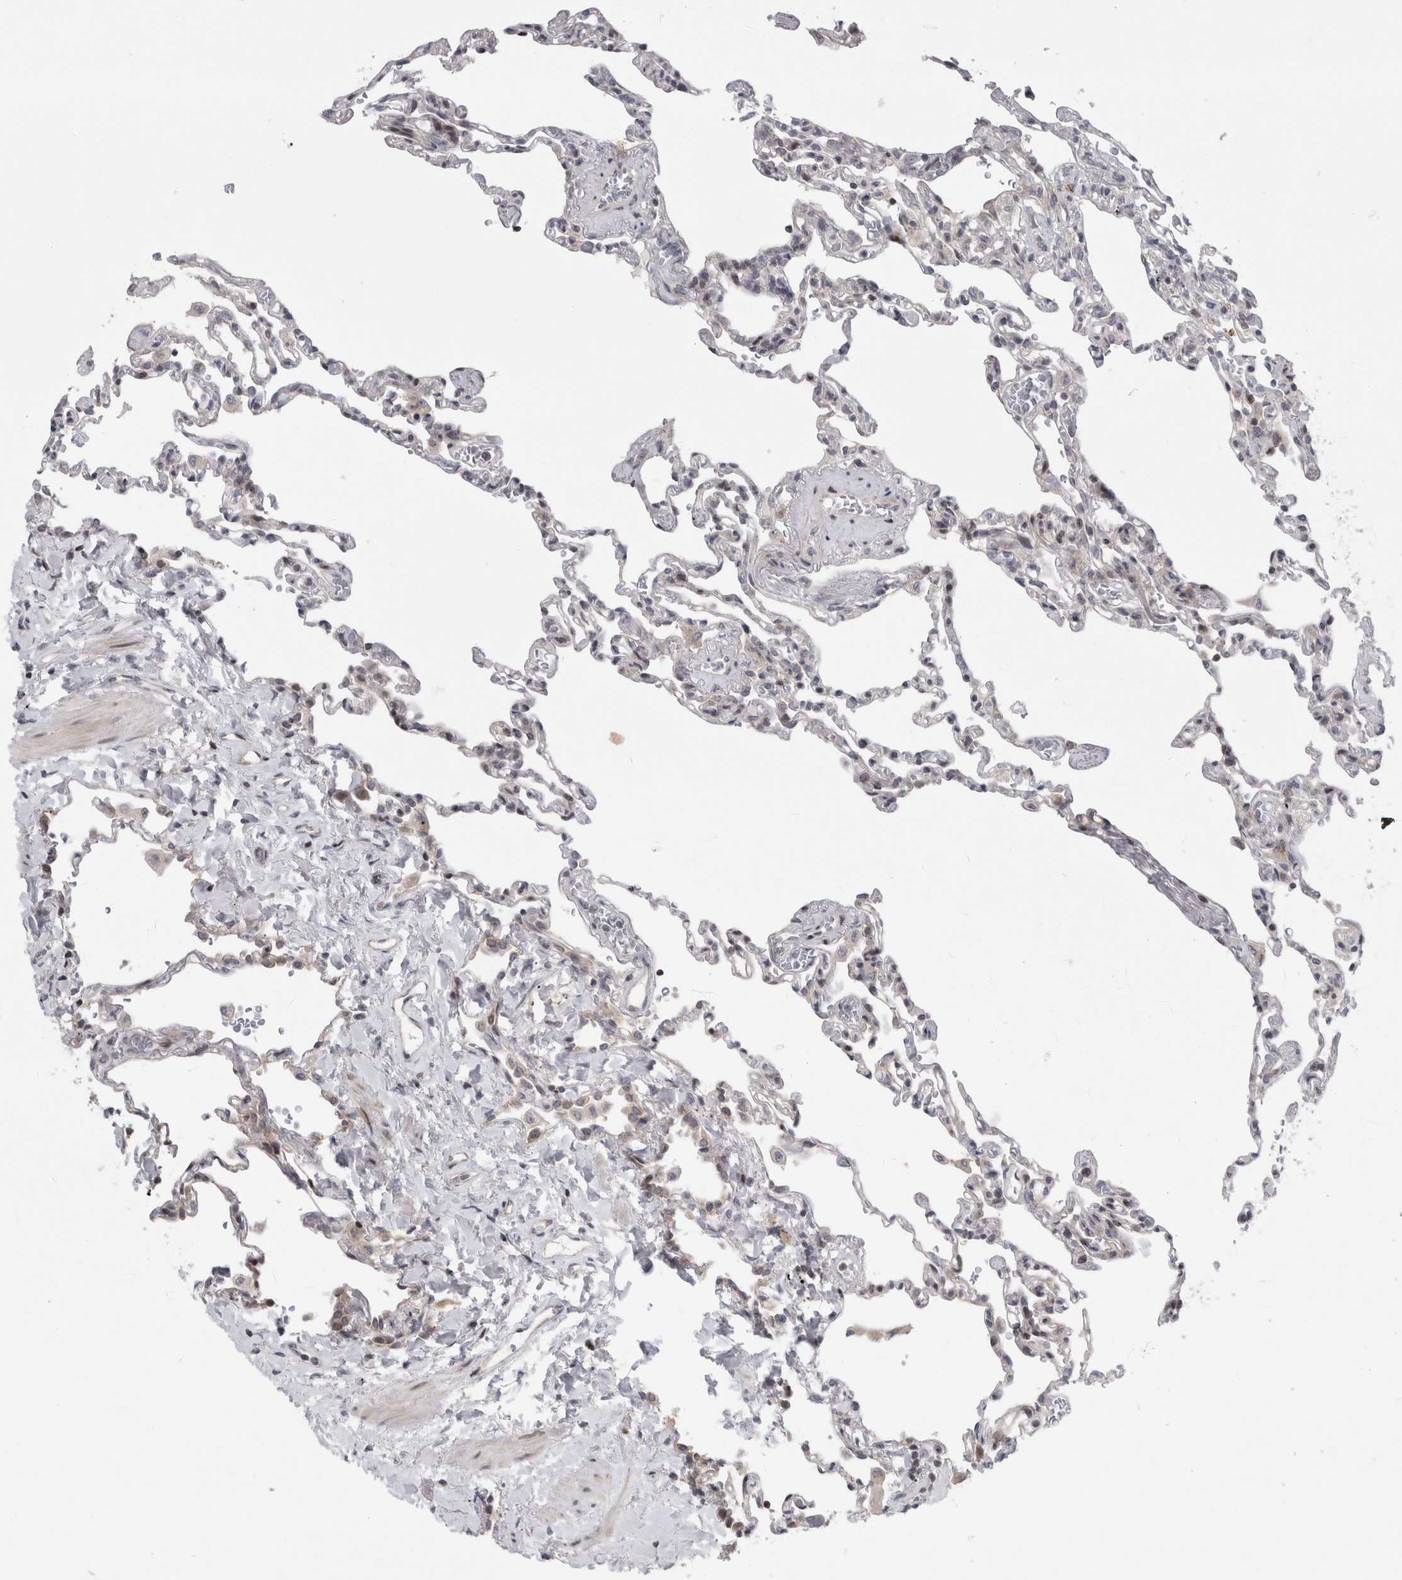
{"staining": {"intensity": "weak", "quantity": "<25%", "location": "cytoplasmic/membranous"}, "tissue": "lung", "cell_type": "Alveolar cells", "image_type": "normal", "snomed": [{"axis": "morphology", "description": "Normal tissue, NOS"}, {"axis": "topography", "description": "Lung"}], "caption": "Normal lung was stained to show a protein in brown. There is no significant staining in alveolar cells. (DAB immunohistochemistry (IHC) visualized using brightfield microscopy, high magnification).", "gene": "UTP25", "patient": {"sex": "male", "age": 59}}